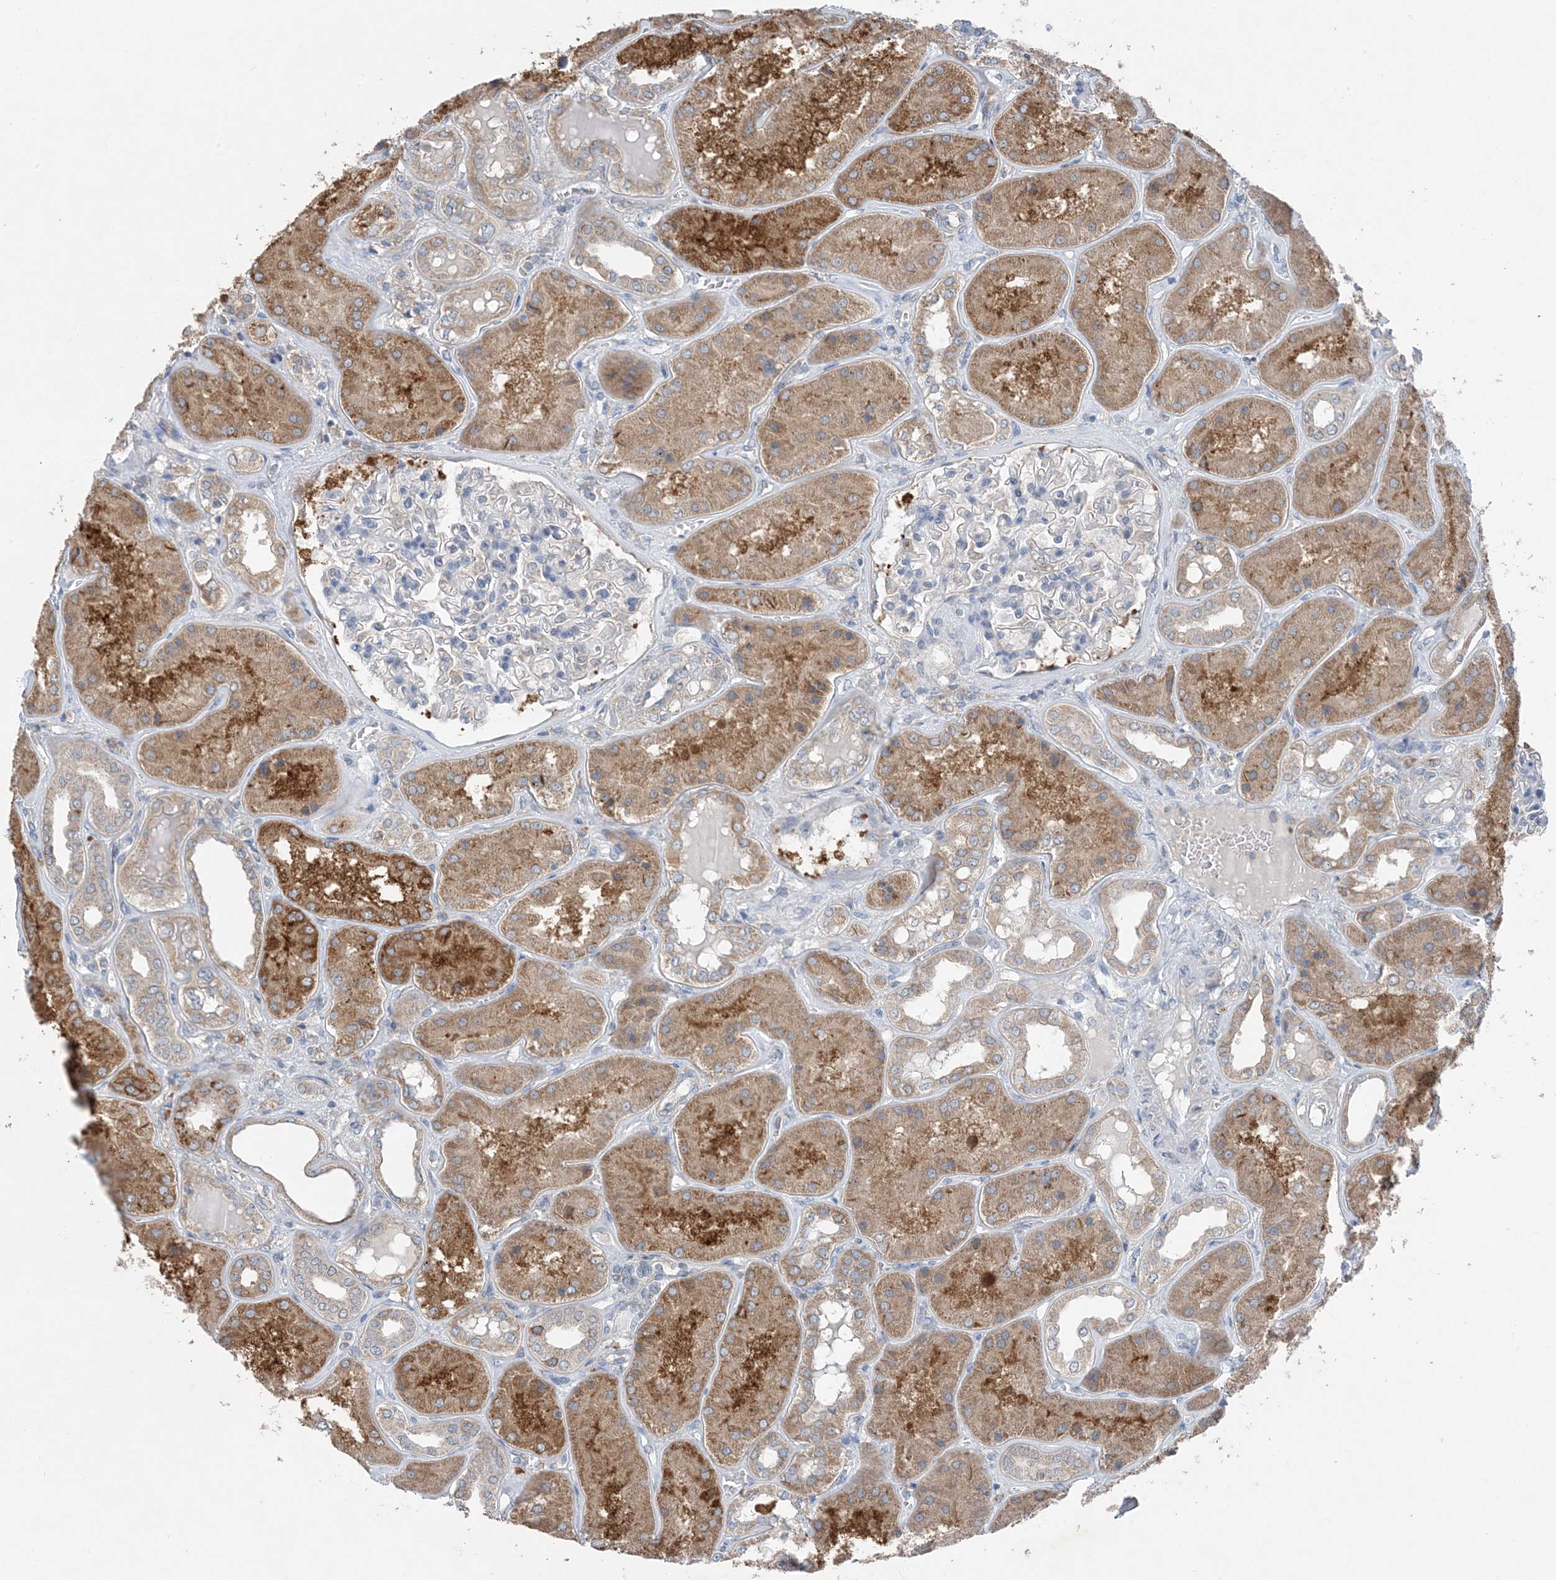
{"staining": {"intensity": "negative", "quantity": "none", "location": "none"}, "tissue": "kidney", "cell_type": "Cells in glomeruli", "image_type": "normal", "snomed": [{"axis": "morphology", "description": "Normal tissue, NOS"}, {"axis": "topography", "description": "Kidney"}], "caption": "The immunohistochemistry image has no significant staining in cells in glomeruli of kidney.", "gene": "DHX30", "patient": {"sex": "female", "age": 56}}